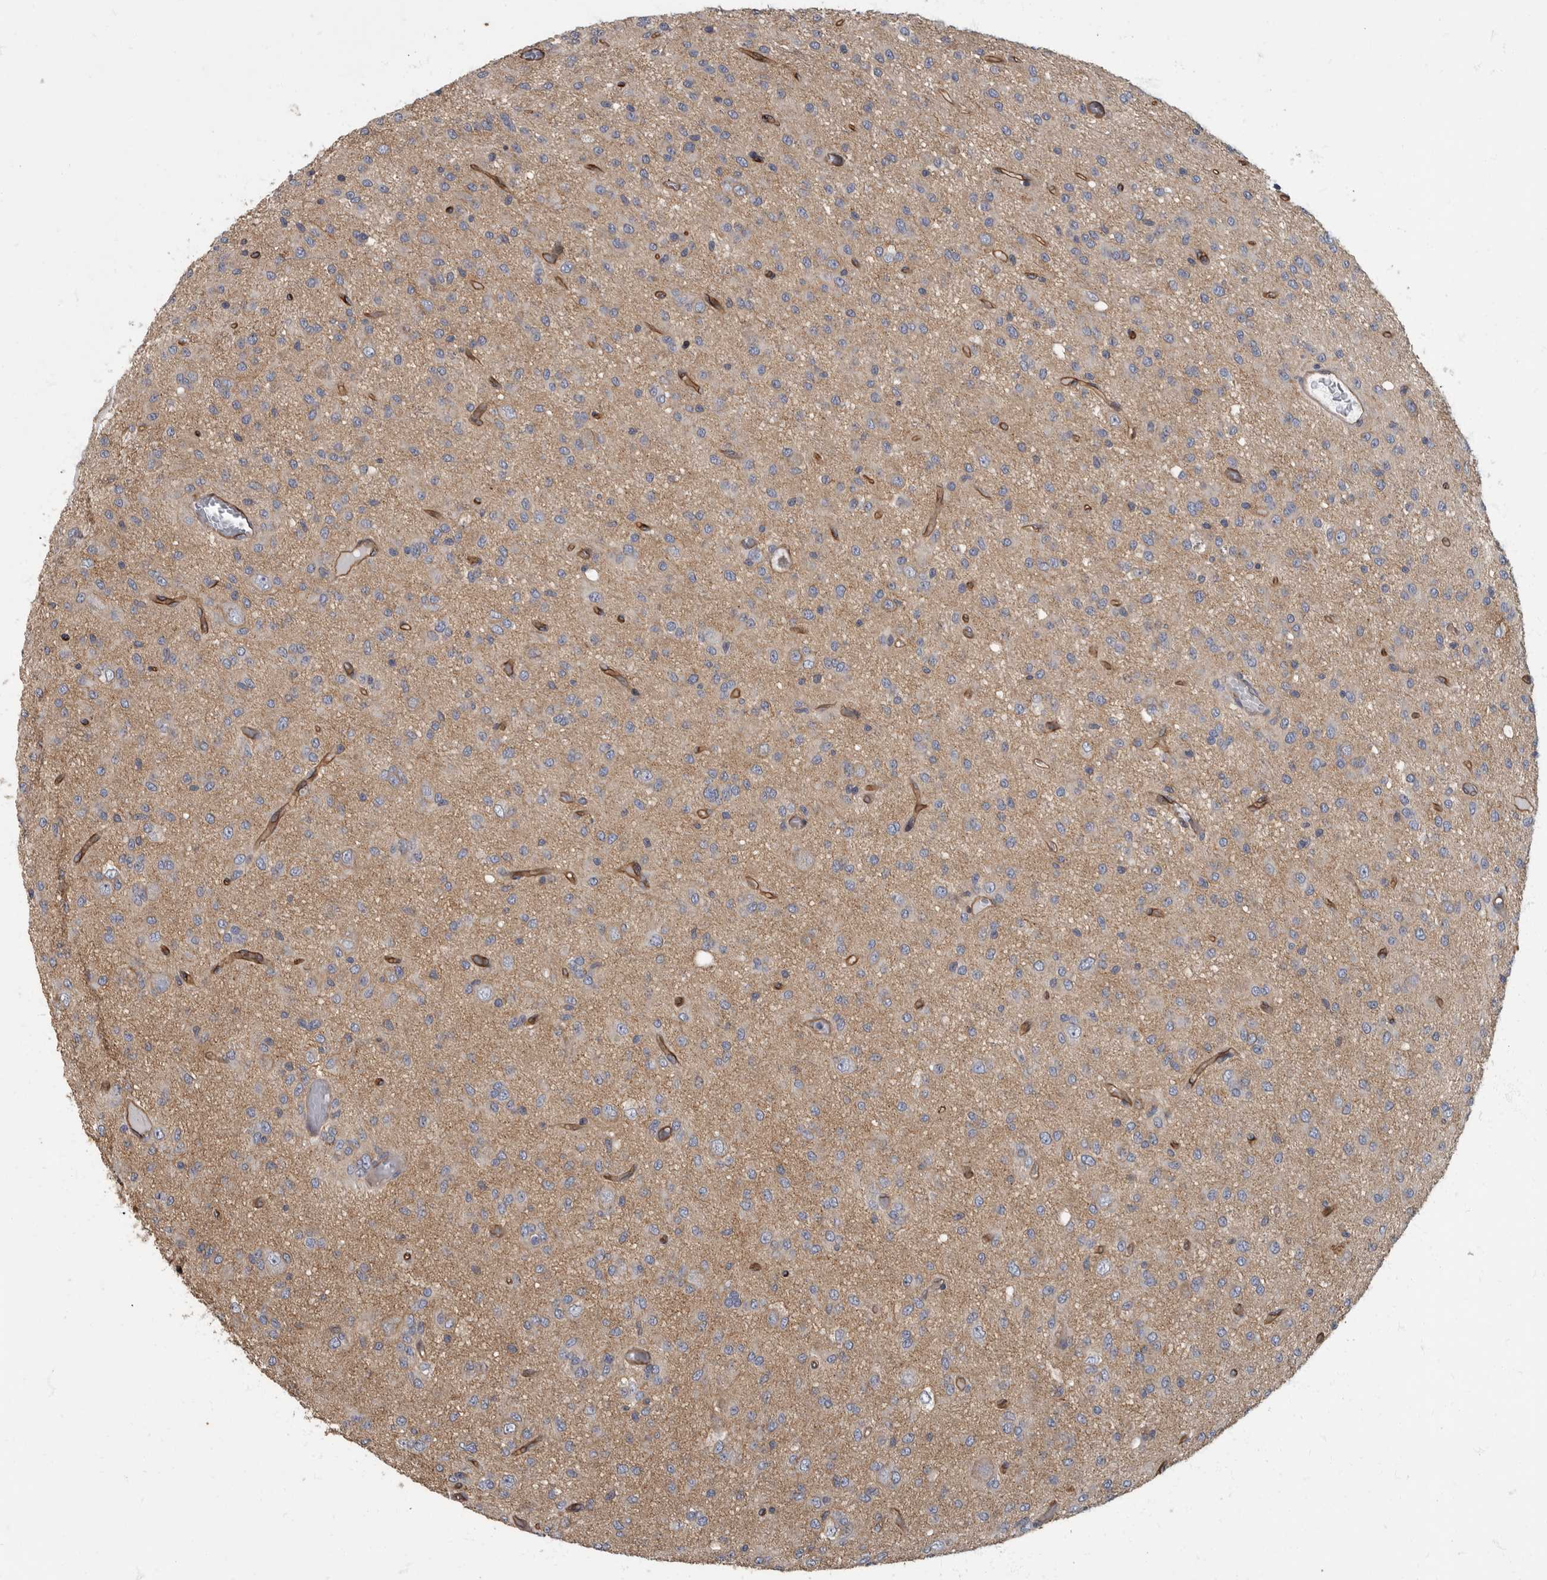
{"staining": {"intensity": "negative", "quantity": "none", "location": "none"}, "tissue": "glioma", "cell_type": "Tumor cells", "image_type": "cancer", "snomed": [{"axis": "morphology", "description": "Glioma, malignant, High grade"}, {"axis": "topography", "description": "Brain"}], "caption": "DAB (3,3'-diaminobenzidine) immunohistochemical staining of glioma demonstrates no significant expression in tumor cells.", "gene": "PDK1", "patient": {"sex": "female", "age": 59}}